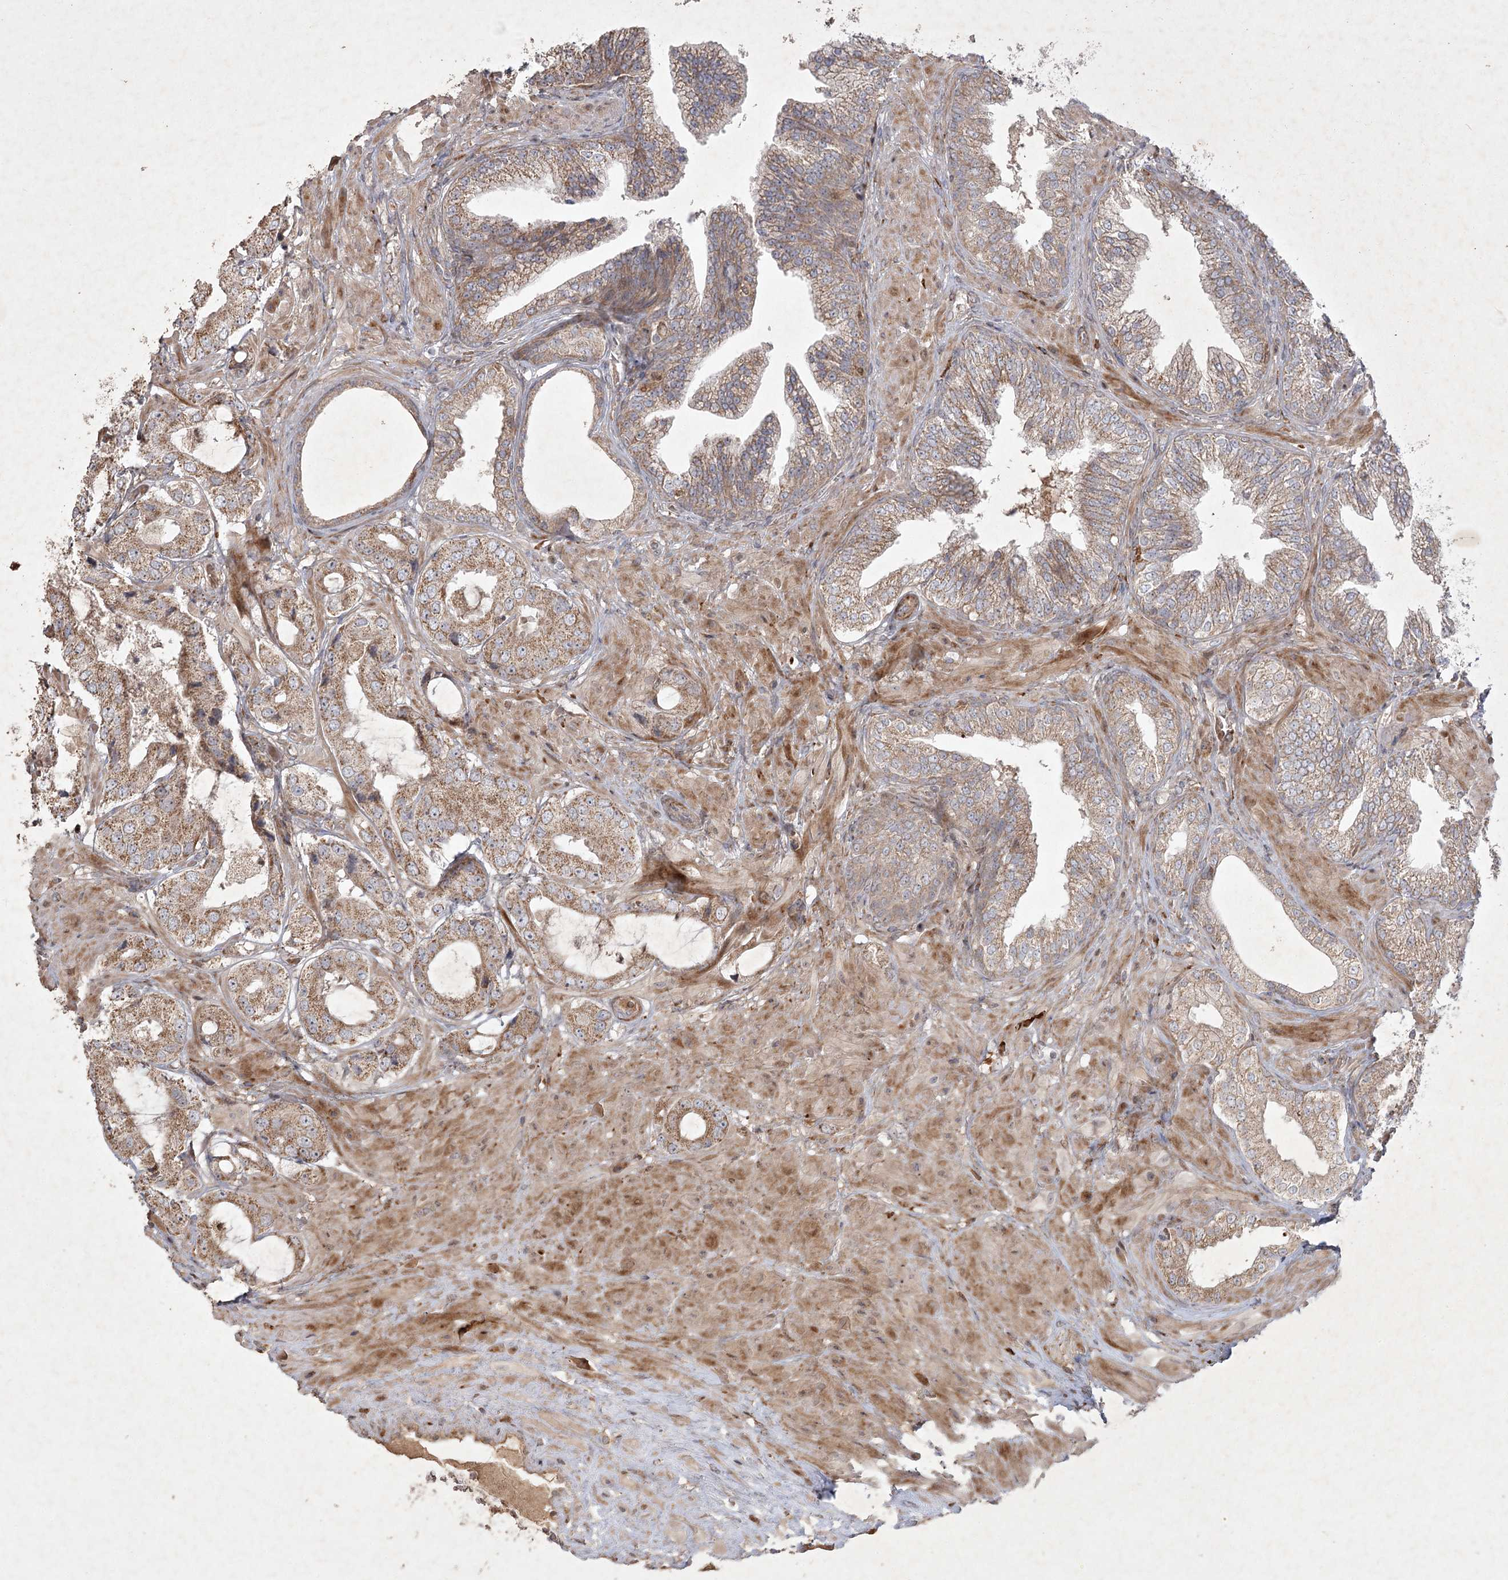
{"staining": {"intensity": "moderate", "quantity": ">75%", "location": "cytoplasmic/membranous"}, "tissue": "prostate cancer", "cell_type": "Tumor cells", "image_type": "cancer", "snomed": [{"axis": "morphology", "description": "Adenocarcinoma, High grade"}, {"axis": "topography", "description": "Prostate"}], "caption": "This histopathology image reveals immunohistochemistry (IHC) staining of human prostate cancer (high-grade adenocarcinoma), with medium moderate cytoplasmic/membranous positivity in approximately >75% of tumor cells.", "gene": "KBTBD4", "patient": {"sex": "male", "age": 59}}